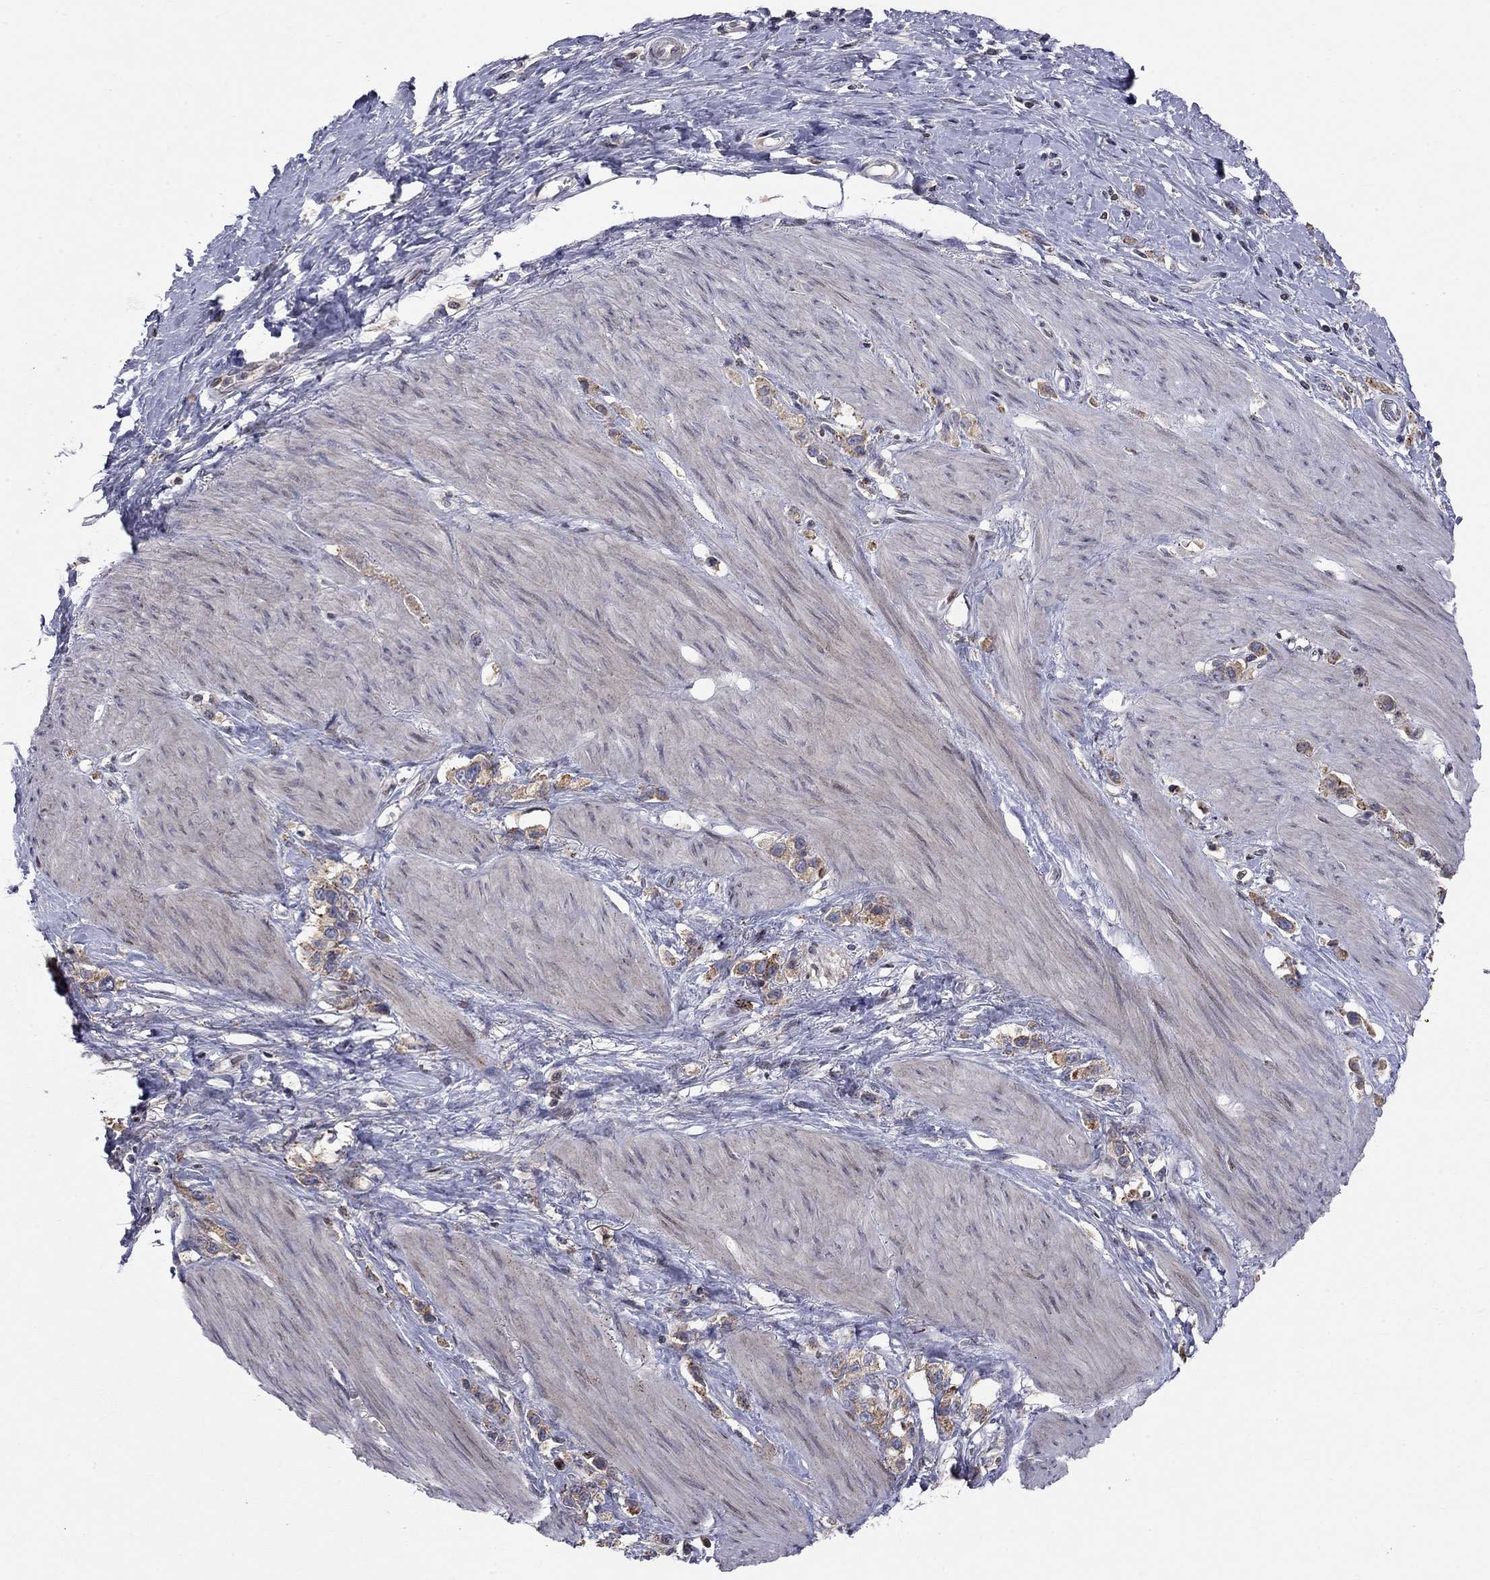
{"staining": {"intensity": "moderate", "quantity": "25%-75%", "location": "cytoplasmic/membranous"}, "tissue": "stomach cancer", "cell_type": "Tumor cells", "image_type": "cancer", "snomed": [{"axis": "morphology", "description": "Normal tissue, NOS"}, {"axis": "morphology", "description": "Adenocarcinoma, NOS"}, {"axis": "morphology", "description": "Adenocarcinoma, High grade"}, {"axis": "topography", "description": "Stomach, upper"}, {"axis": "topography", "description": "Stomach"}], "caption": "Moderate cytoplasmic/membranous protein expression is seen in about 25%-75% of tumor cells in high-grade adenocarcinoma (stomach).", "gene": "ERN2", "patient": {"sex": "female", "age": 65}}